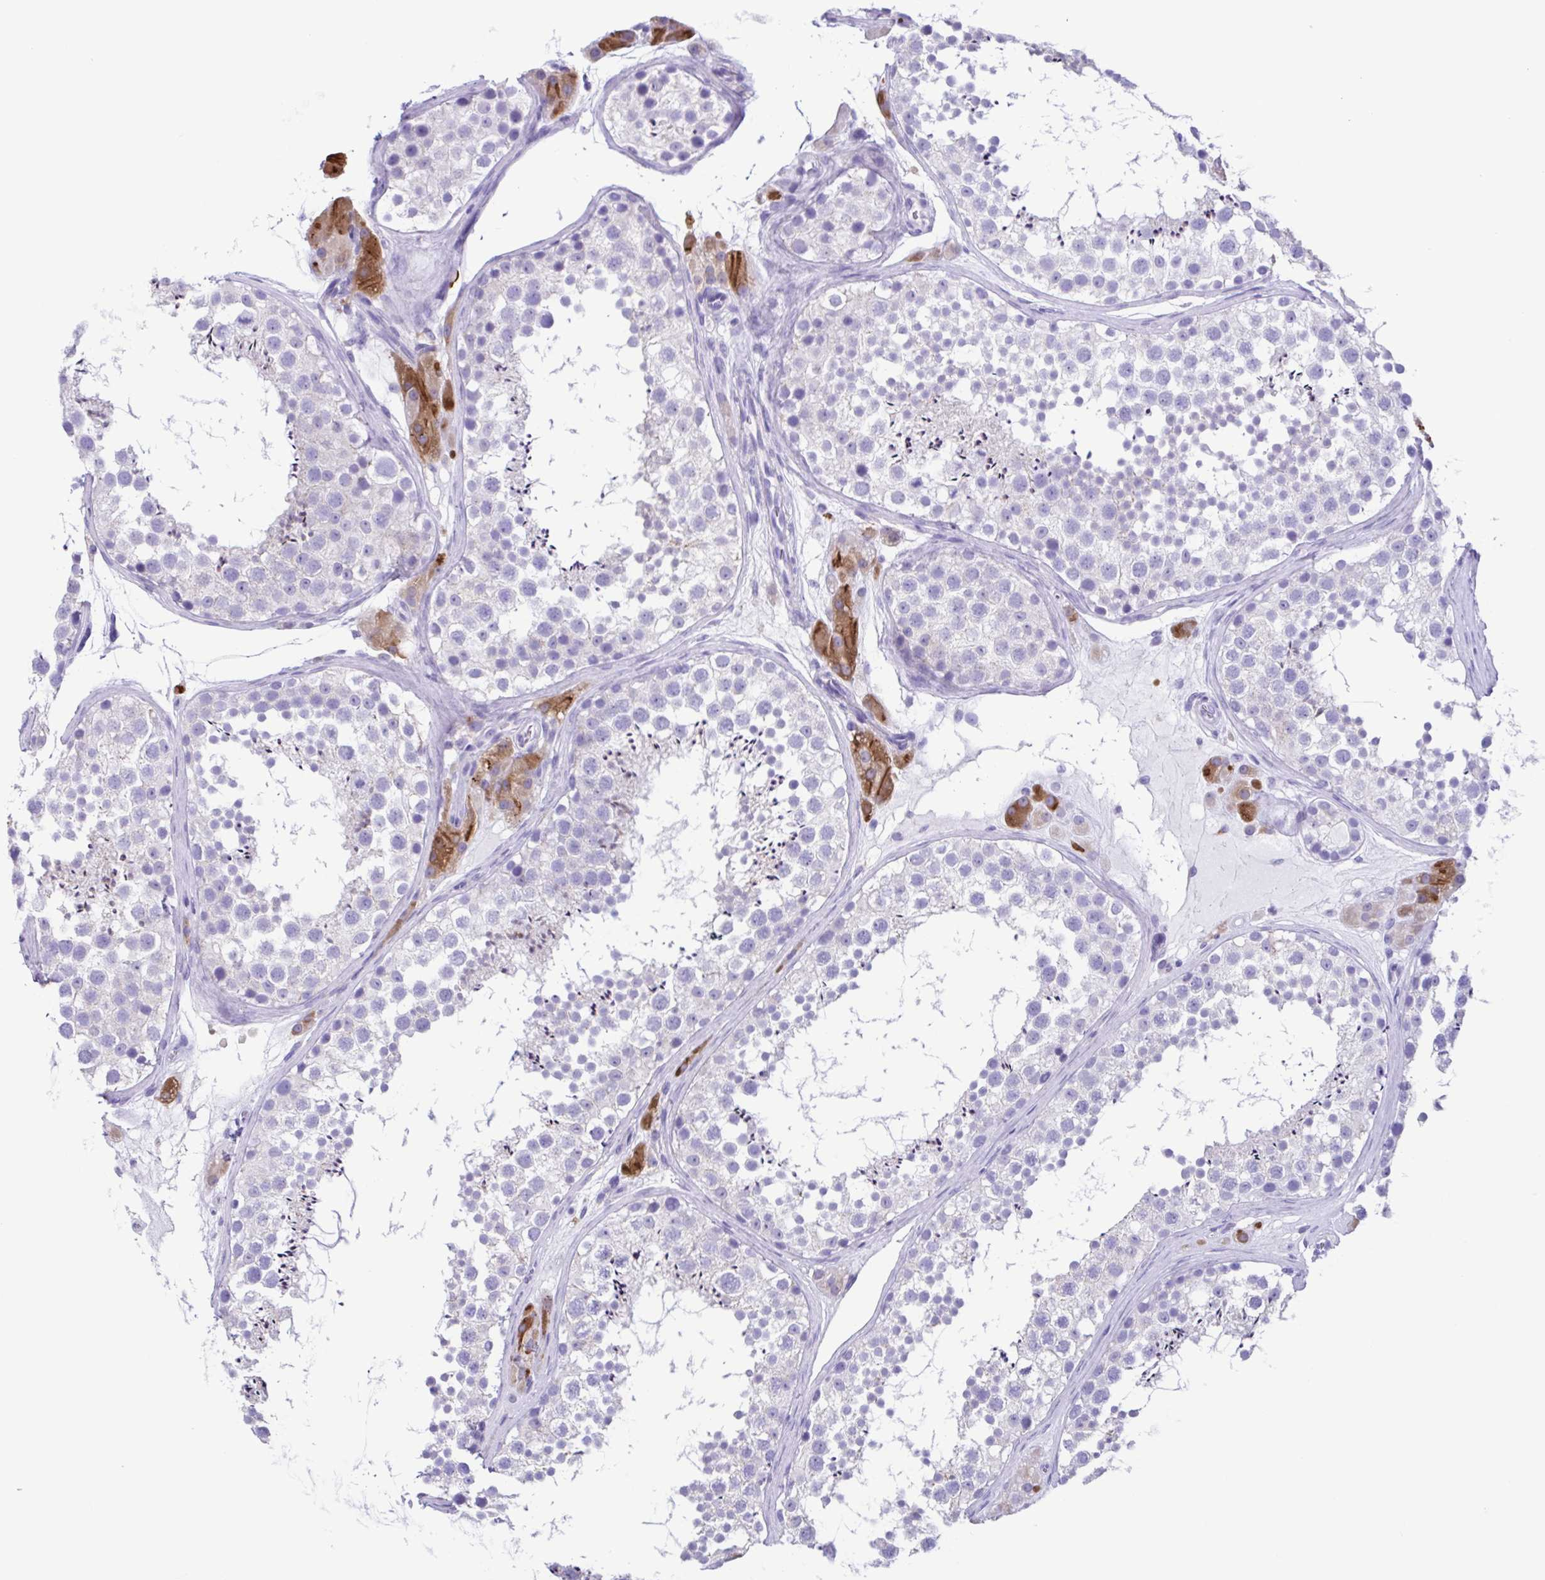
{"staining": {"intensity": "negative", "quantity": "none", "location": "none"}, "tissue": "testis", "cell_type": "Cells in seminiferous ducts", "image_type": "normal", "snomed": [{"axis": "morphology", "description": "Normal tissue, NOS"}, {"axis": "topography", "description": "Testis"}], "caption": "Histopathology image shows no protein expression in cells in seminiferous ducts of normal testis.", "gene": "ACTRT3", "patient": {"sex": "male", "age": 41}}